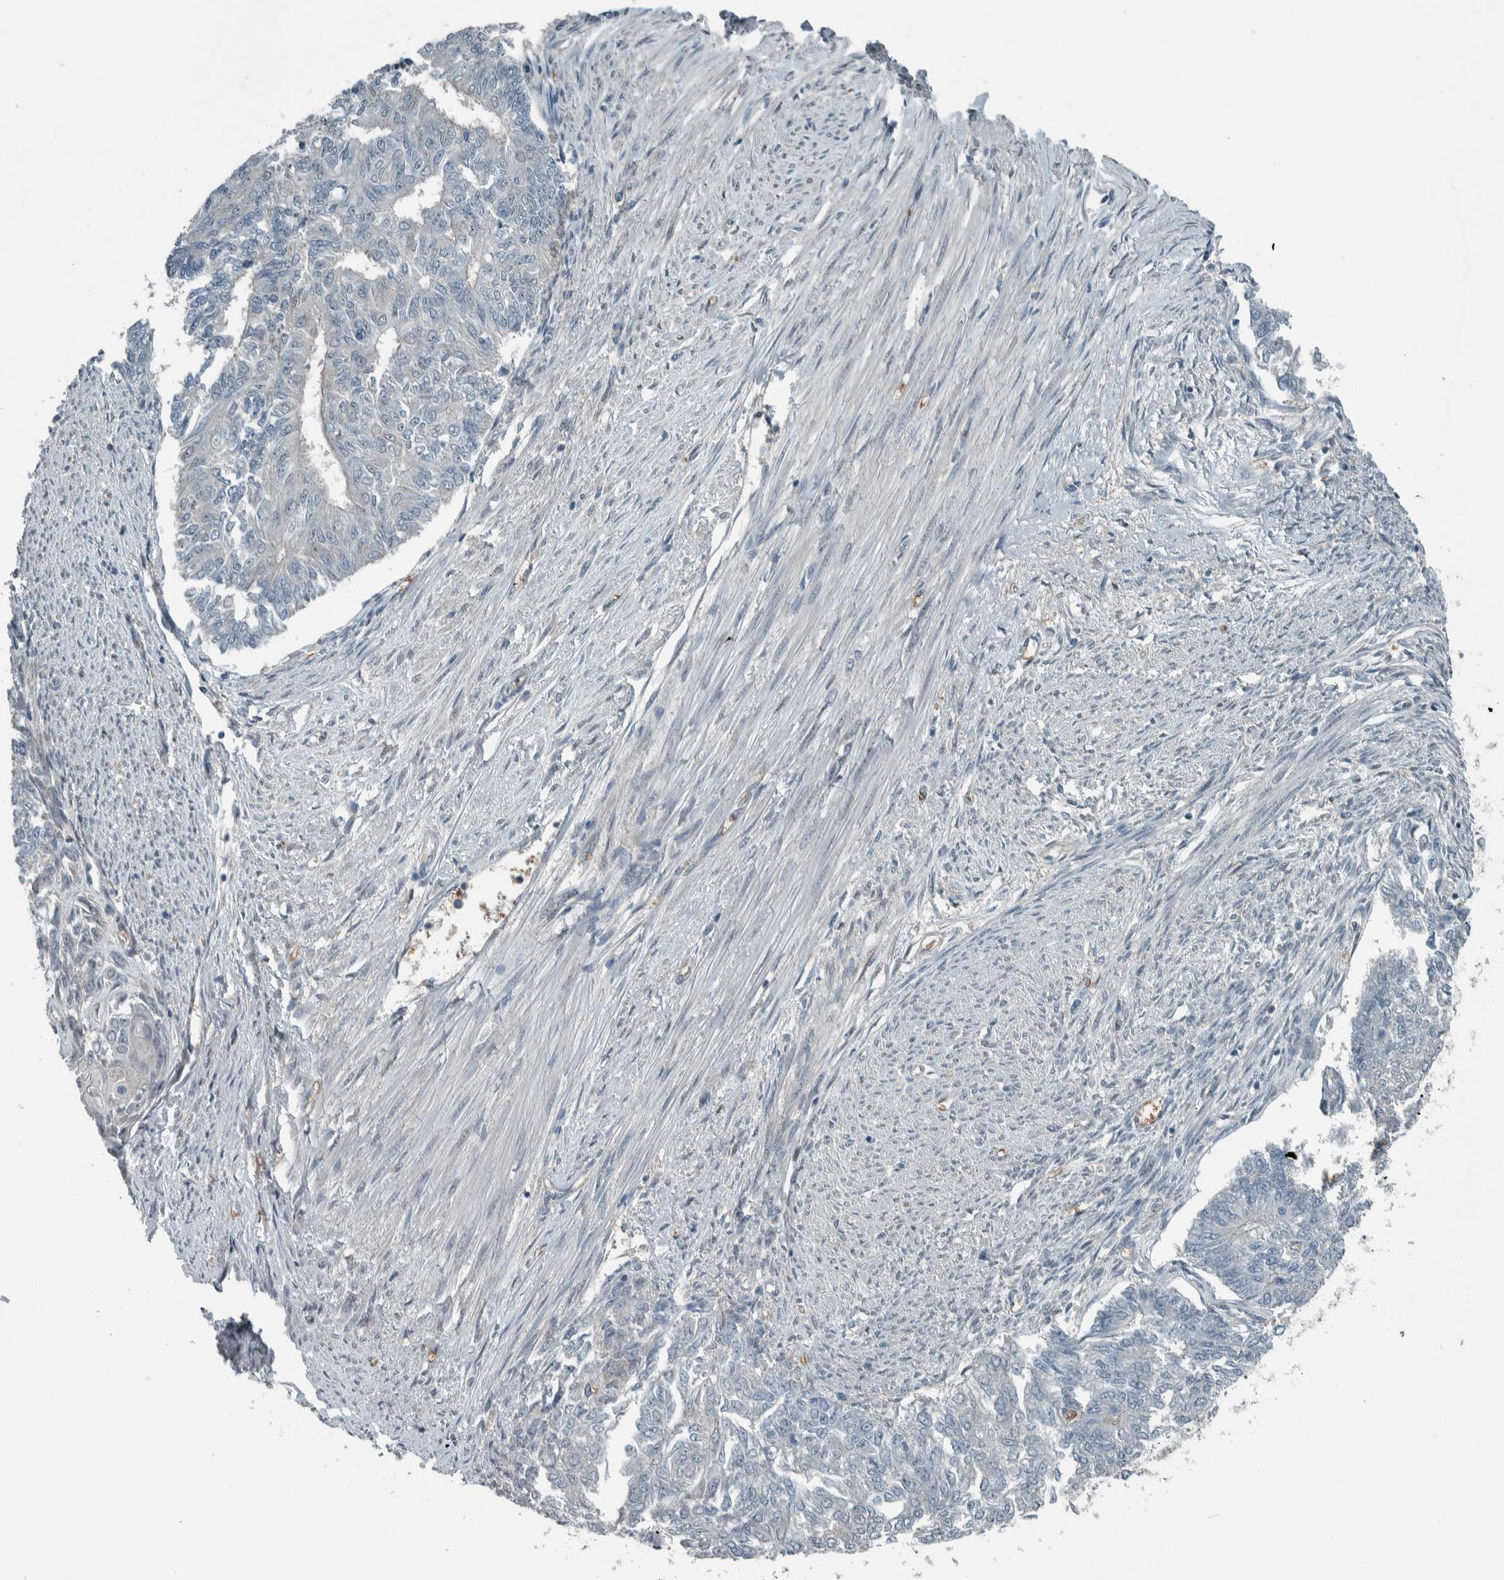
{"staining": {"intensity": "negative", "quantity": "none", "location": "none"}, "tissue": "endometrial cancer", "cell_type": "Tumor cells", "image_type": "cancer", "snomed": [{"axis": "morphology", "description": "Adenocarcinoma, NOS"}, {"axis": "topography", "description": "Endometrium"}], "caption": "IHC of endometrial cancer exhibits no positivity in tumor cells.", "gene": "ALAD", "patient": {"sex": "female", "age": 32}}